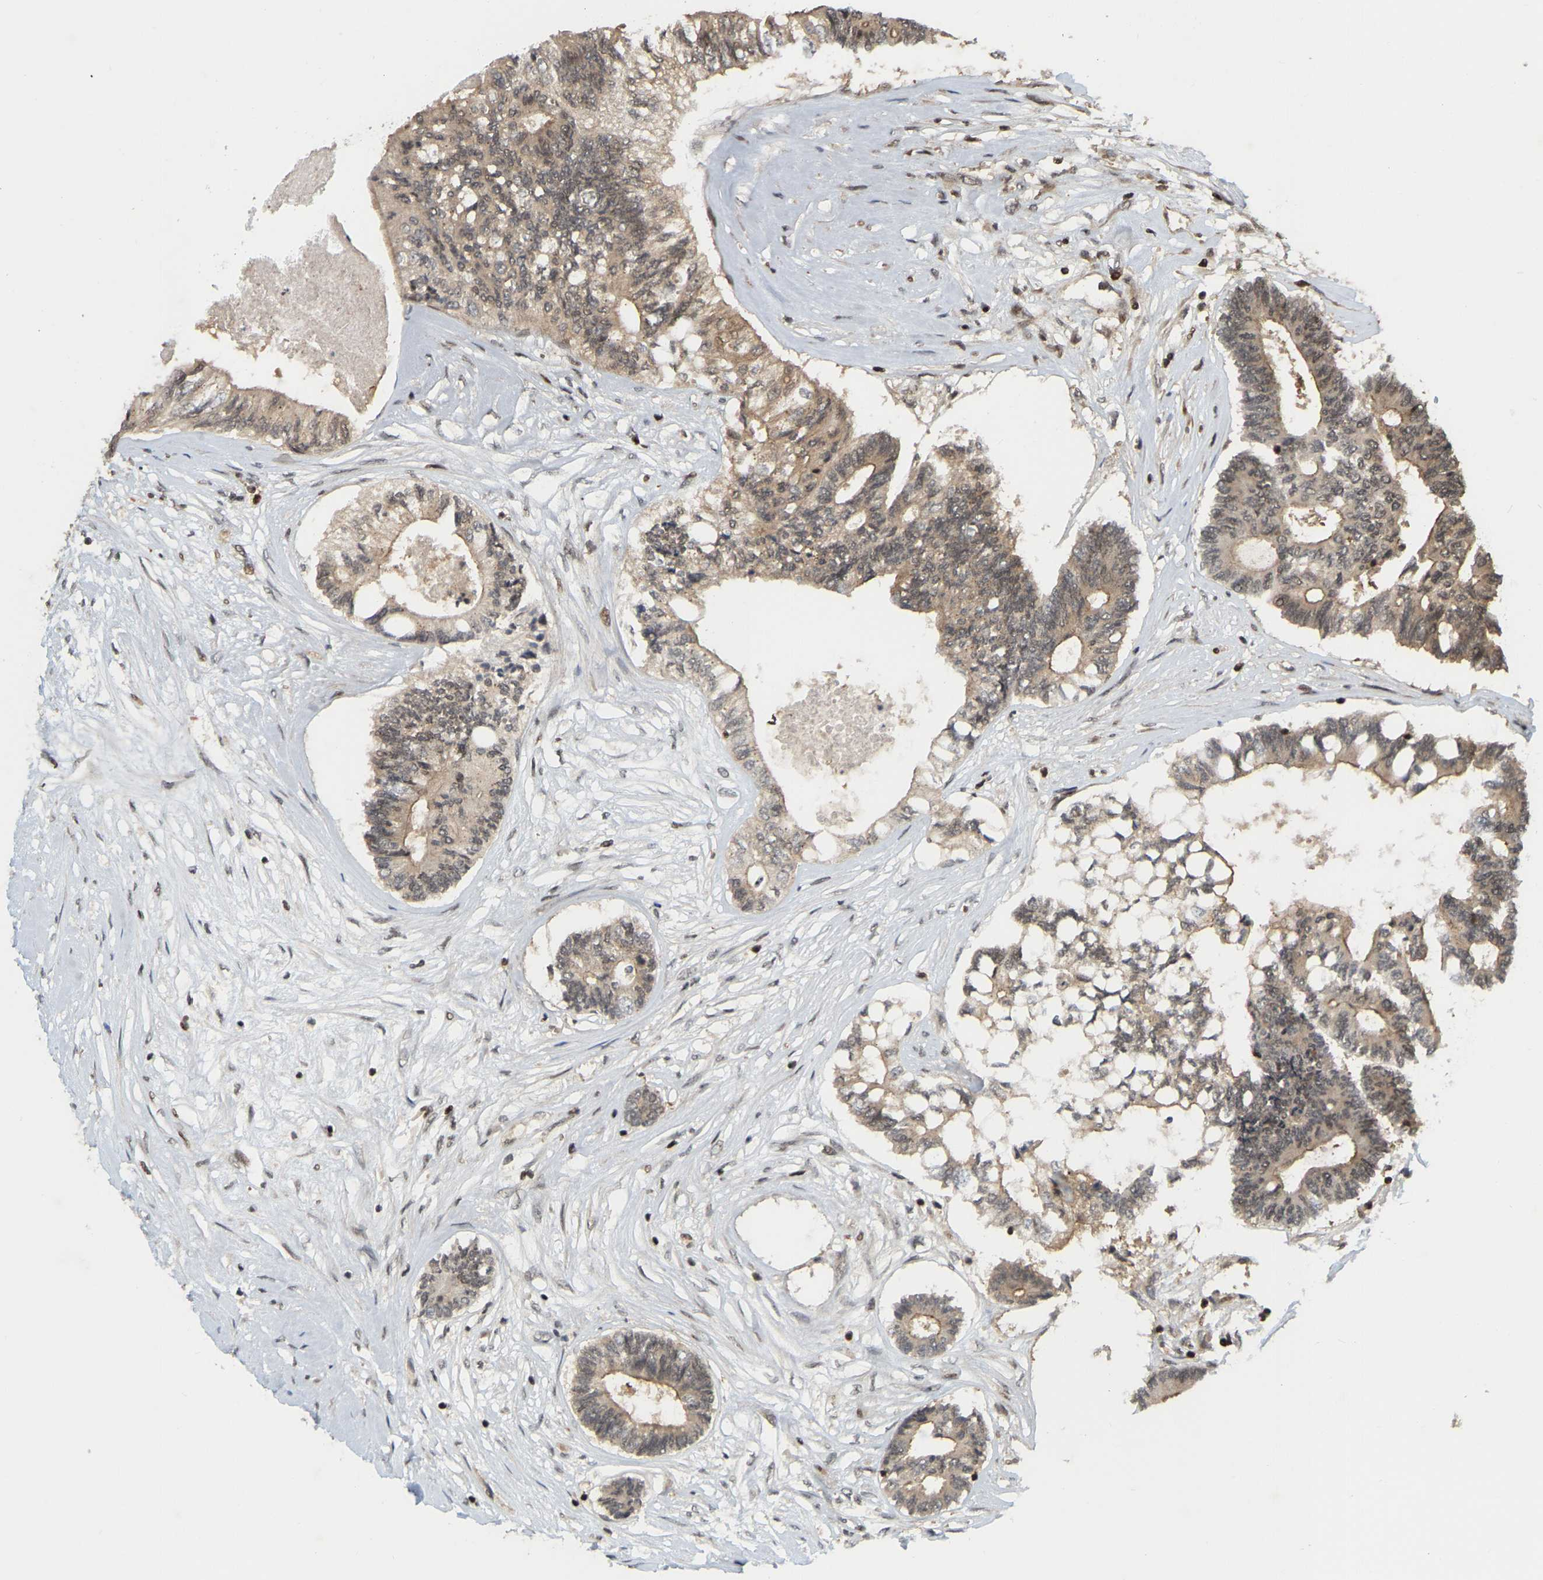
{"staining": {"intensity": "weak", "quantity": ">75%", "location": "cytoplasmic/membranous"}, "tissue": "colorectal cancer", "cell_type": "Tumor cells", "image_type": "cancer", "snomed": [{"axis": "morphology", "description": "Adenocarcinoma, NOS"}, {"axis": "topography", "description": "Rectum"}], "caption": "A histopathology image showing weak cytoplasmic/membranous positivity in about >75% of tumor cells in colorectal cancer, as visualized by brown immunohistochemical staining.", "gene": "NFE2L2", "patient": {"sex": "male", "age": 63}}